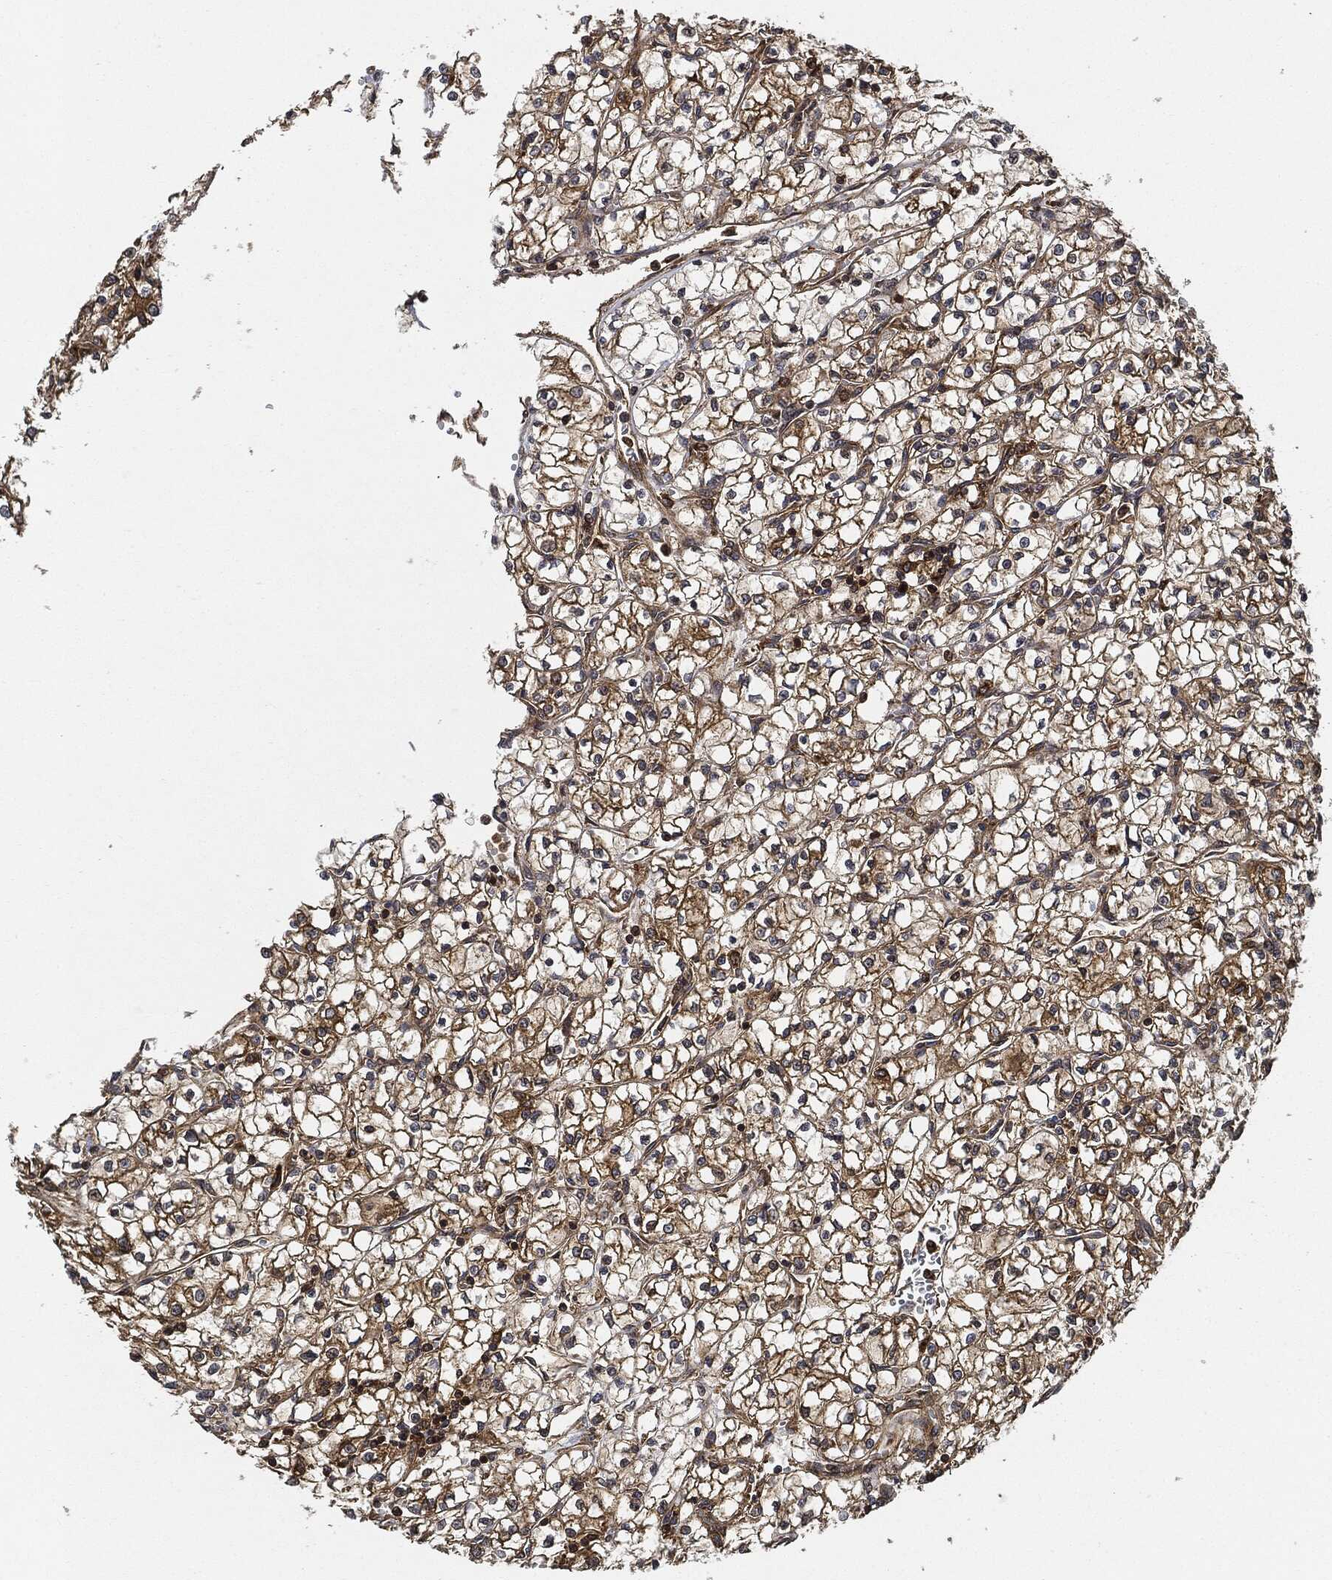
{"staining": {"intensity": "strong", "quantity": ">75%", "location": "cytoplasmic/membranous"}, "tissue": "renal cancer", "cell_type": "Tumor cells", "image_type": "cancer", "snomed": [{"axis": "morphology", "description": "Adenocarcinoma, NOS"}, {"axis": "topography", "description": "Kidney"}], "caption": "Immunohistochemical staining of human renal adenocarcinoma exhibits strong cytoplasmic/membranous protein positivity in approximately >75% of tumor cells. The protein is shown in brown color, while the nuclei are stained blue.", "gene": "CEP290", "patient": {"sex": "female", "age": 64}}